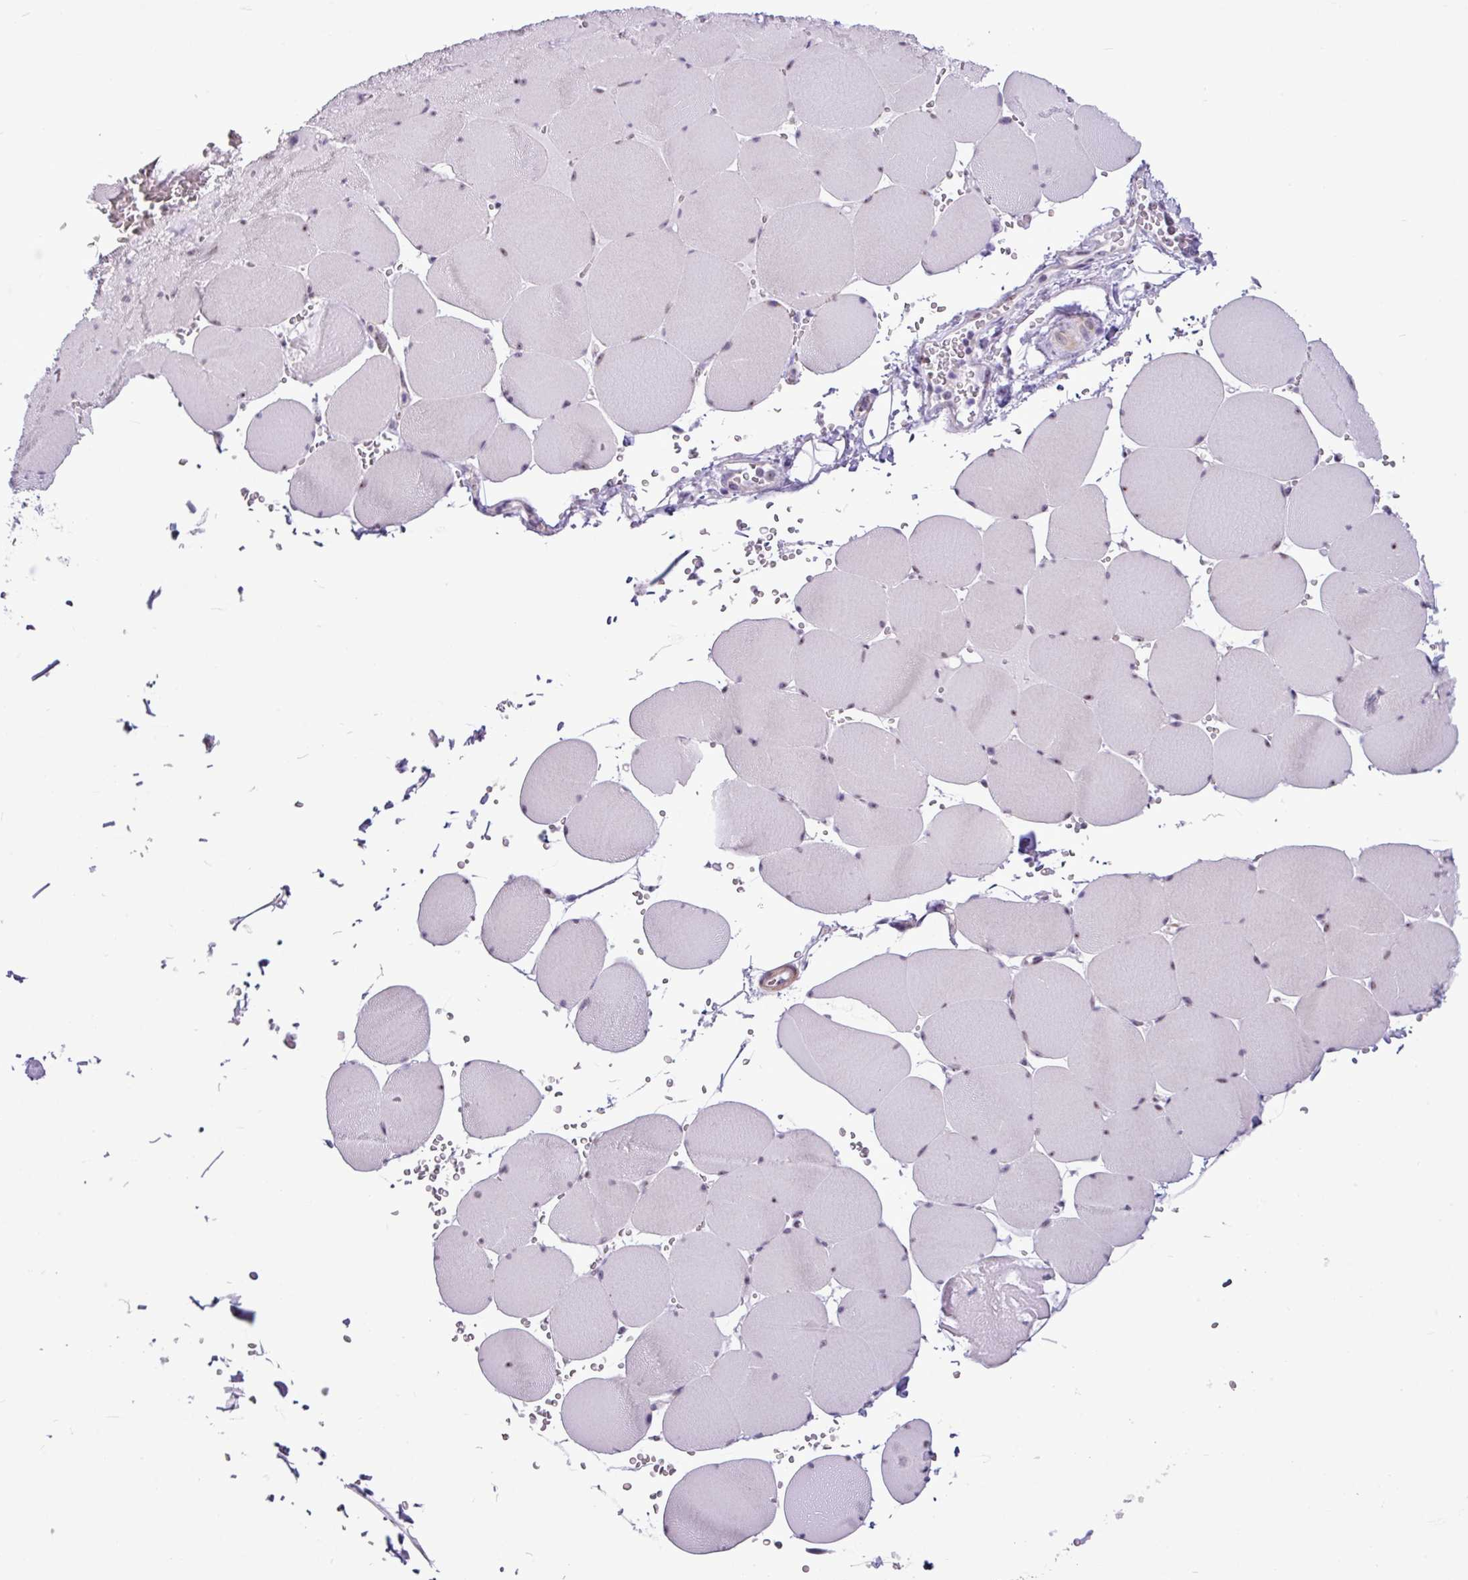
{"staining": {"intensity": "weak", "quantity": "25%-75%", "location": "nuclear"}, "tissue": "skeletal muscle", "cell_type": "Myocytes", "image_type": "normal", "snomed": [{"axis": "morphology", "description": "Normal tissue, NOS"}, {"axis": "topography", "description": "Skeletal muscle"}, {"axis": "topography", "description": "Head-Neck"}], "caption": "Immunohistochemistry (DAB (3,3'-diaminobenzidine)) staining of unremarkable human skeletal muscle demonstrates weak nuclear protein expression in about 25%-75% of myocytes. Nuclei are stained in blue.", "gene": "UTP18", "patient": {"sex": "male", "age": 66}}